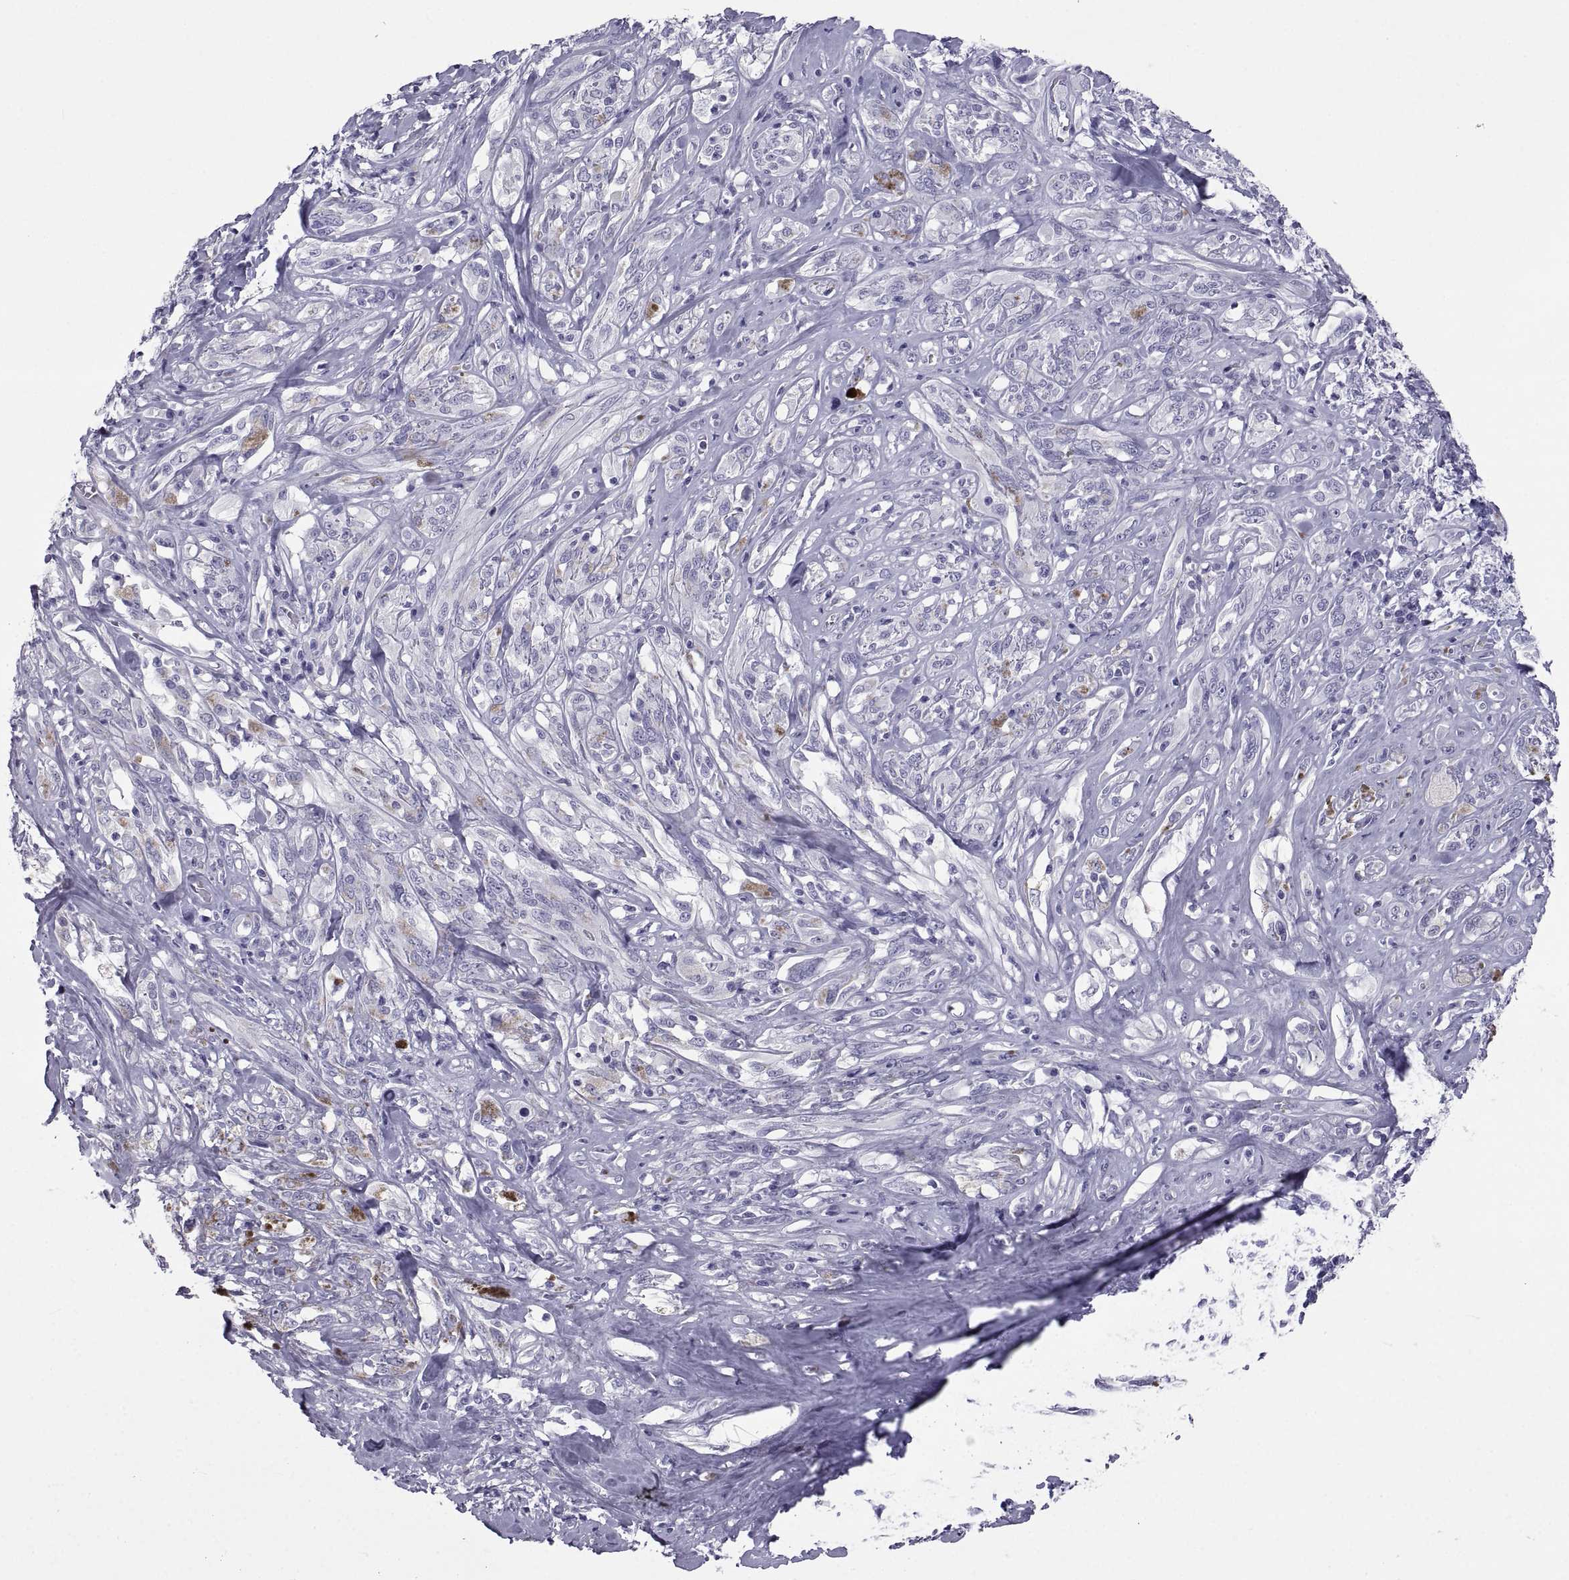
{"staining": {"intensity": "negative", "quantity": "none", "location": "none"}, "tissue": "melanoma", "cell_type": "Tumor cells", "image_type": "cancer", "snomed": [{"axis": "morphology", "description": "Malignant melanoma, NOS"}, {"axis": "topography", "description": "Skin"}], "caption": "The immunohistochemistry (IHC) photomicrograph has no significant staining in tumor cells of melanoma tissue. (Immunohistochemistry, brightfield microscopy, high magnification).", "gene": "PCSK1N", "patient": {"sex": "female", "age": 91}}